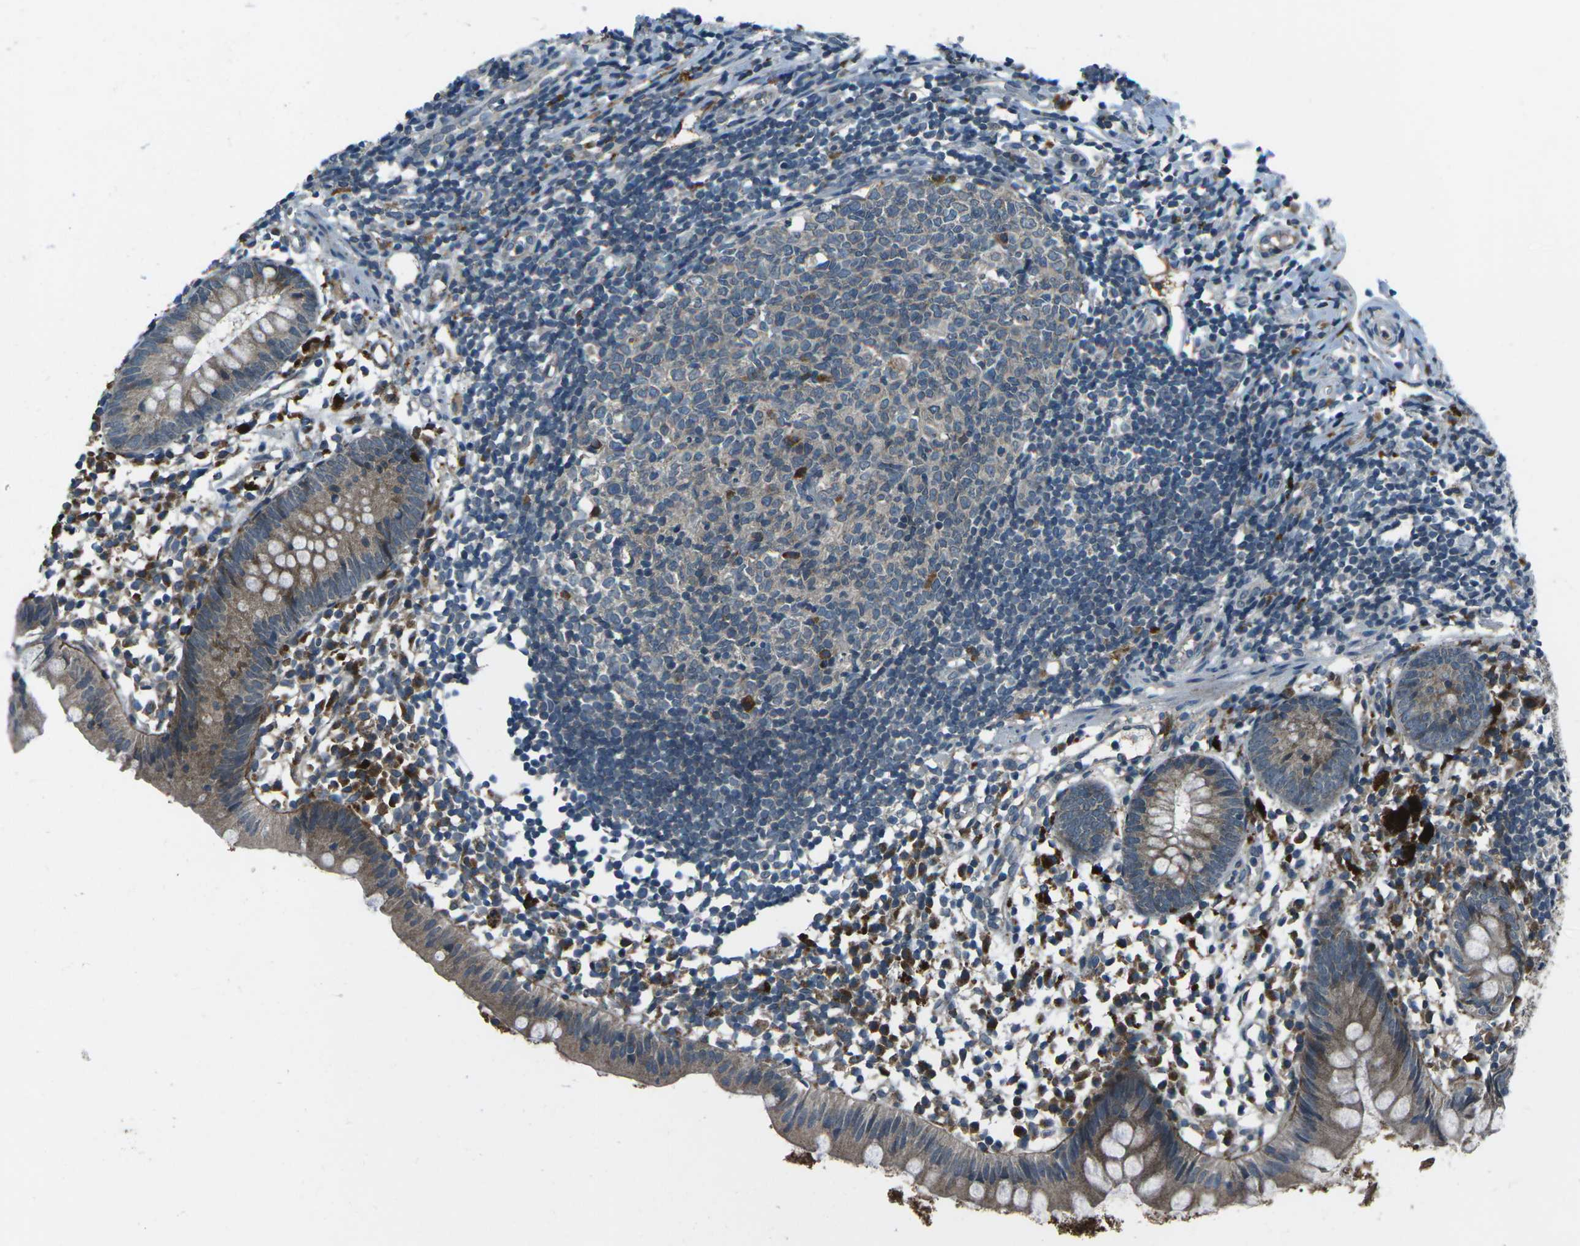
{"staining": {"intensity": "moderate", "quantity": ">75%", "location": "cytoplasmic/membranous"}, "tissue": "appendix", "cell_type": "Glandular cells", "image_type": "normal", "snomed": [{"axis": "morphology", "description": "Normal tissue, NOS"}, {"axis": "topography", "description": "Appendix"}], "caption": "Normal appendix demonstrates moderate cytoplasmic/membranous staining in about >75% of glandular cells, visualized by immunohistochemistry. (Stains: DAB (3,3'-diaminobenzidine) in brown, nuclei in blue, Microscopy: brightfield microscopy at high magnification).", "gene": "CDK16", "patient": {"sex": "female", "age": 20}}